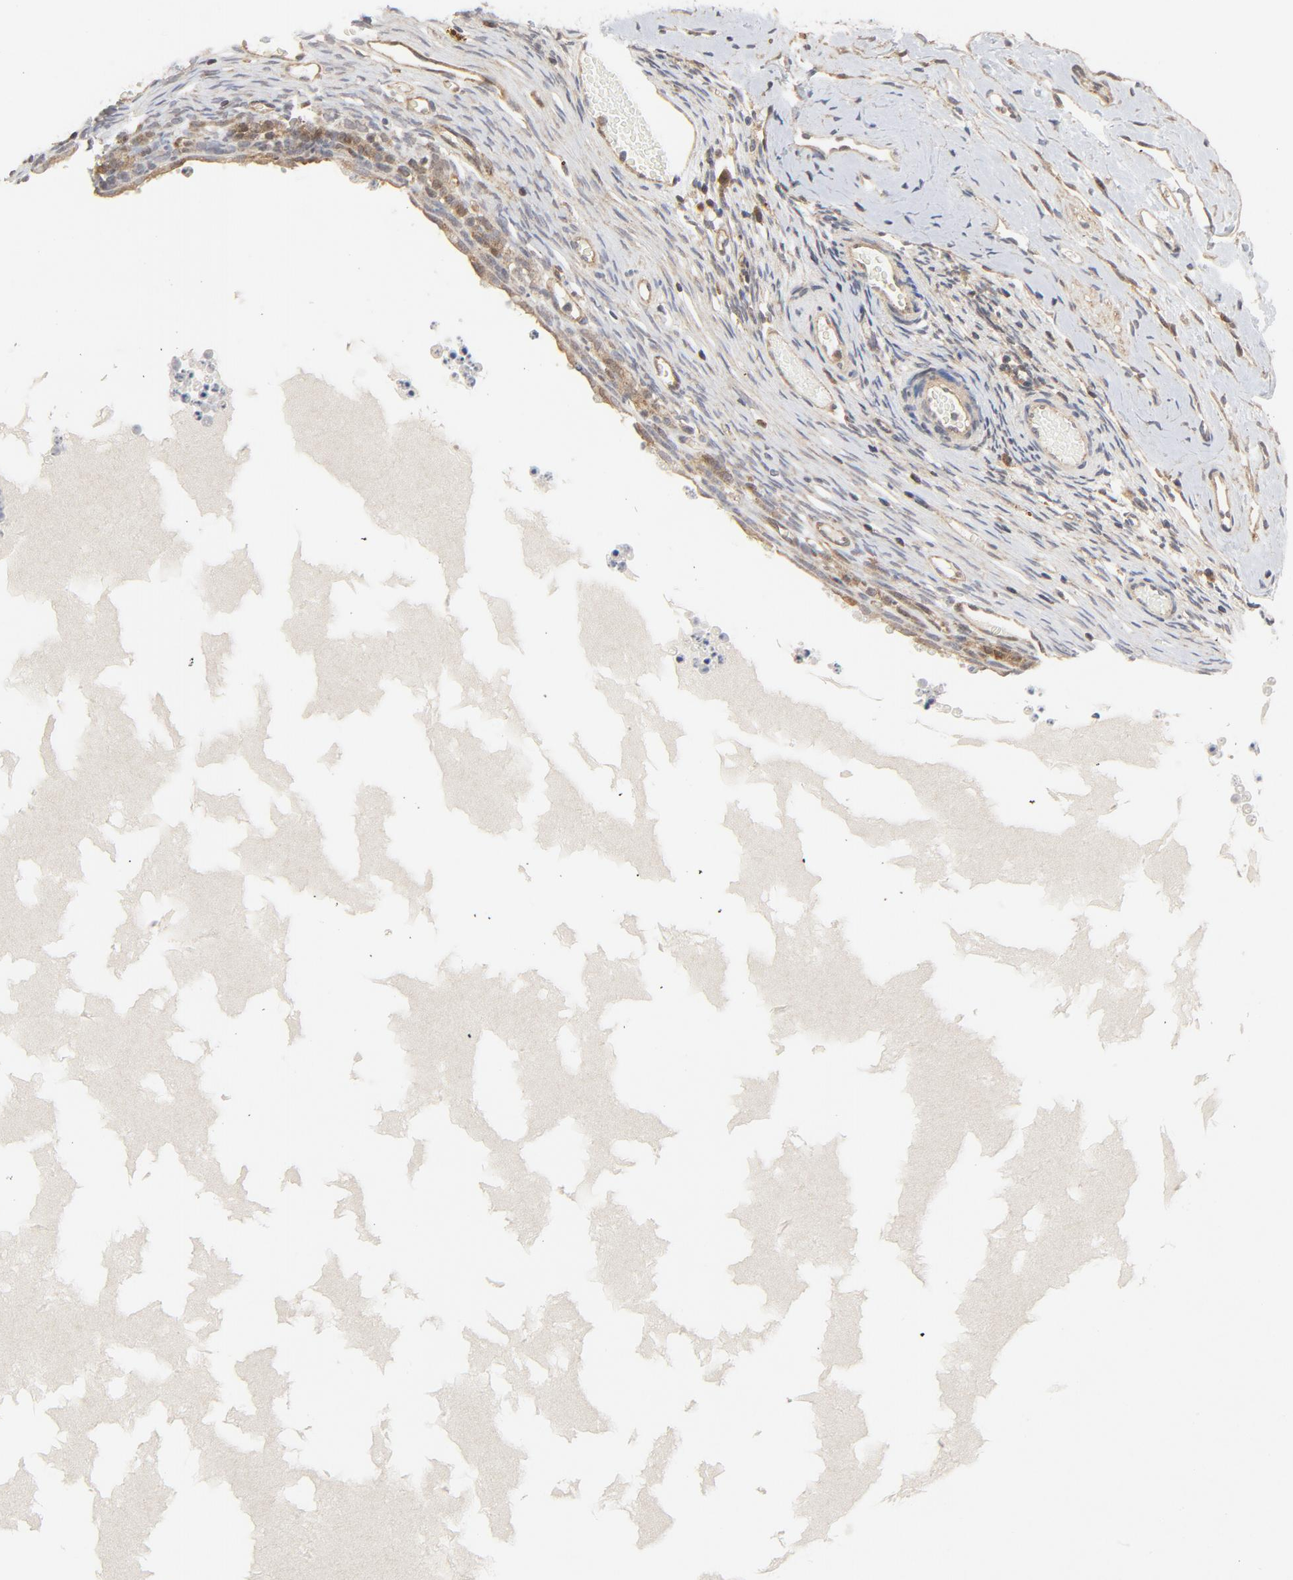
{"staining": {"intensity": "weak", "quantity": "25%-75%", "location": "cytoplasmic/membranous"}, "tissue": "ovary", "cell_type": "Ovarian stroma cells", "image_type": "normal", "snomed": [{"axis": "morphology", "description": "Normal tissue, NOS"}, {"axis": "topography", "description": "Ovary"}], "caption": "High-magnification brightfield microscopy of normal ovary stained with DAB (3,3'-diaminobenzidine) (brown) and counterstained with hematoxylin (blue). ovarian stroma cells exhibit weak cytoplasmic/membranous staining is identified in about25%-75% of cells. (DAB (3,3'-diaminobenzidine) IHC with brightfield microscopy, high magnification).", "gene": "MAP2K7", "patient": {"sex": "female", "age": 35}}